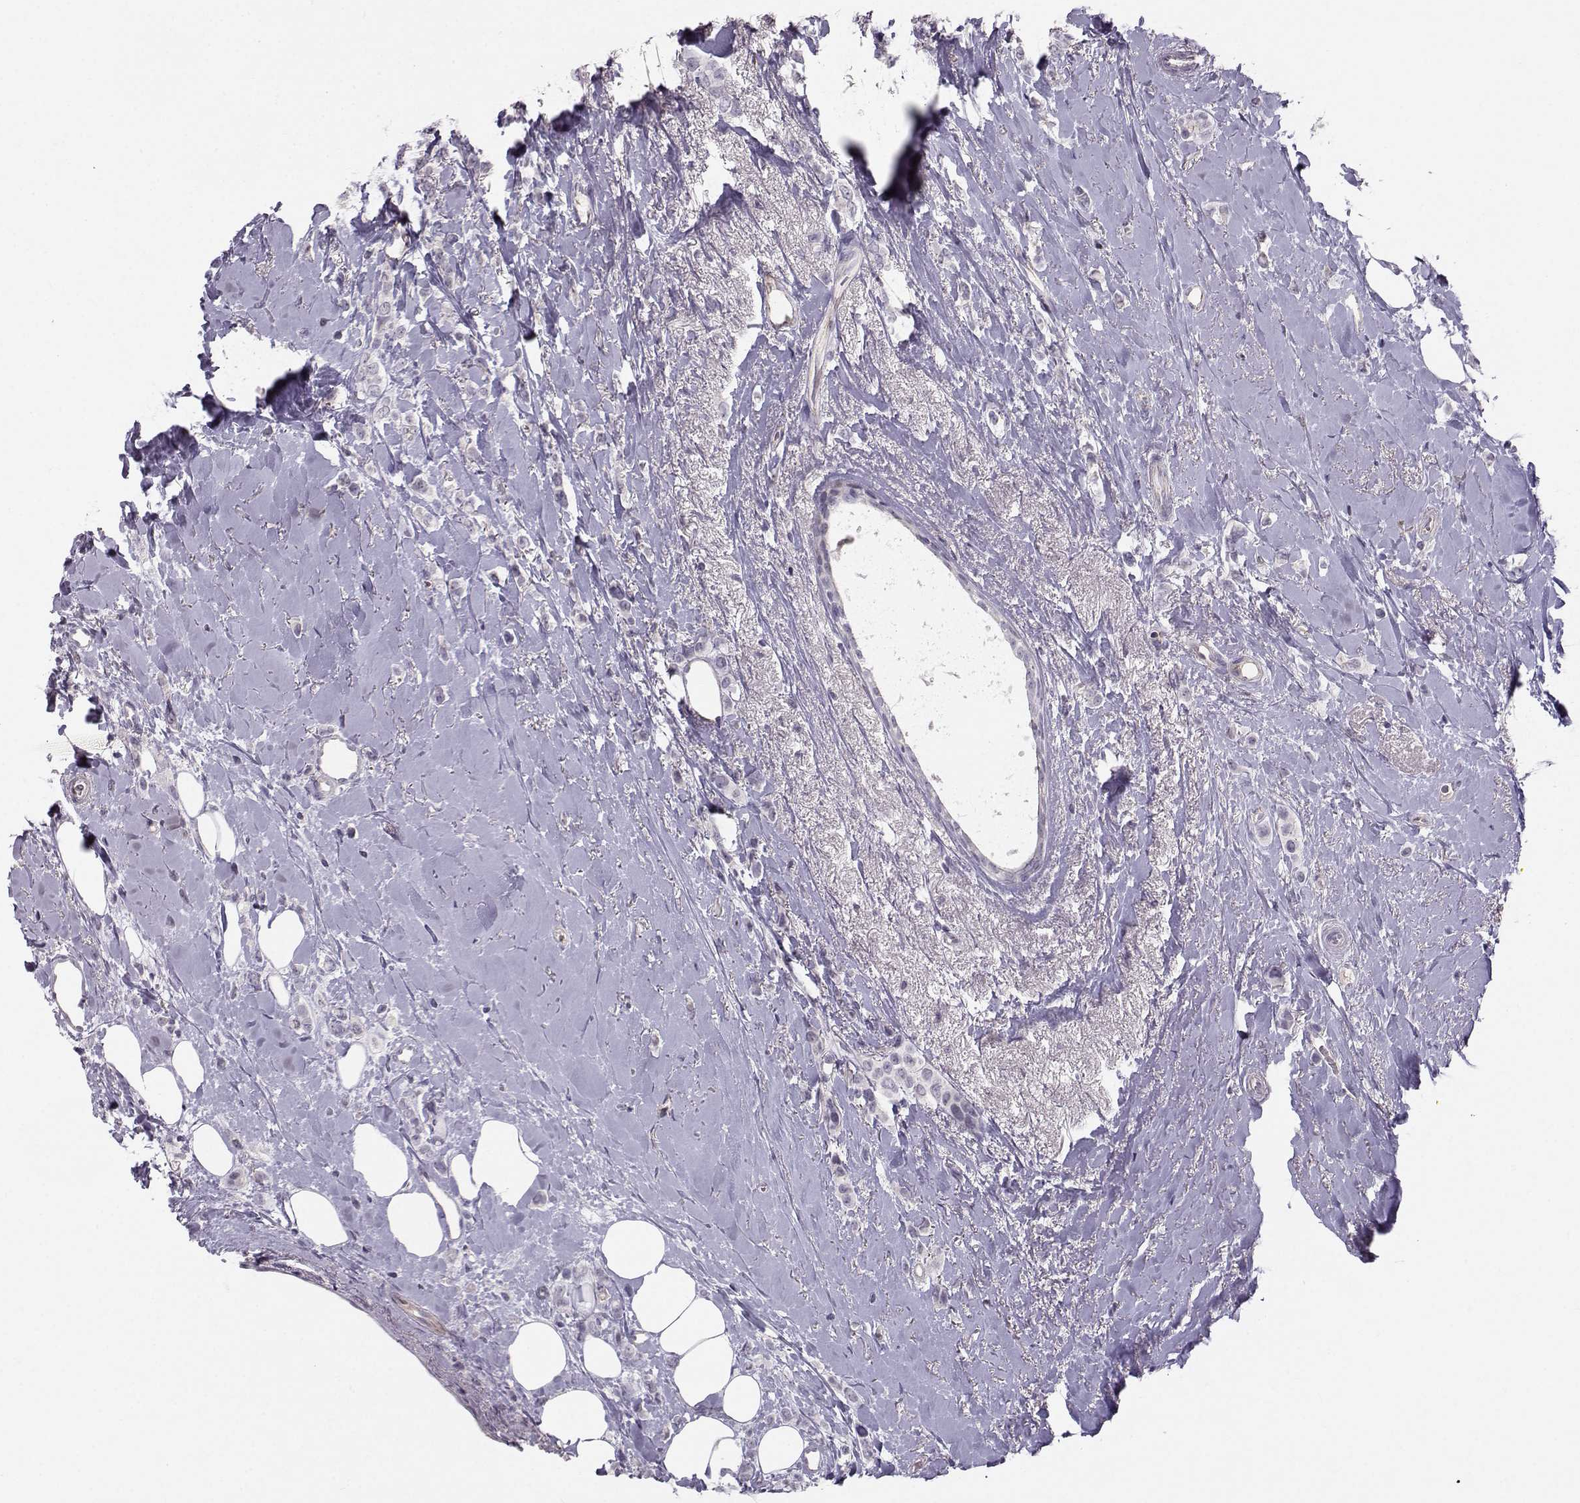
{"staining": {"intensity": "negative", "quantity": "none", "location": "none"}, "tissue": "breast cancer", "cell_type": "Tumor cells", "image_type": "cancer", "snomed": [{"axis": "morphology", "description": "Lobular carcinoma"}, {"axis": "topography", "description": "Breast"}], "caption": "Protein analysis of breast lobular carcinoma reveals no significant positivity in tumor cells. The staining was performed using DAB (3,3'-diaminobenzidine) to visualize the protein expression in brown, while the nuclei were stained in blue with hematoxylin (Magnification: 20x).", "gene": "MAST1", "patient": {"sex": "female", "age": 66}}